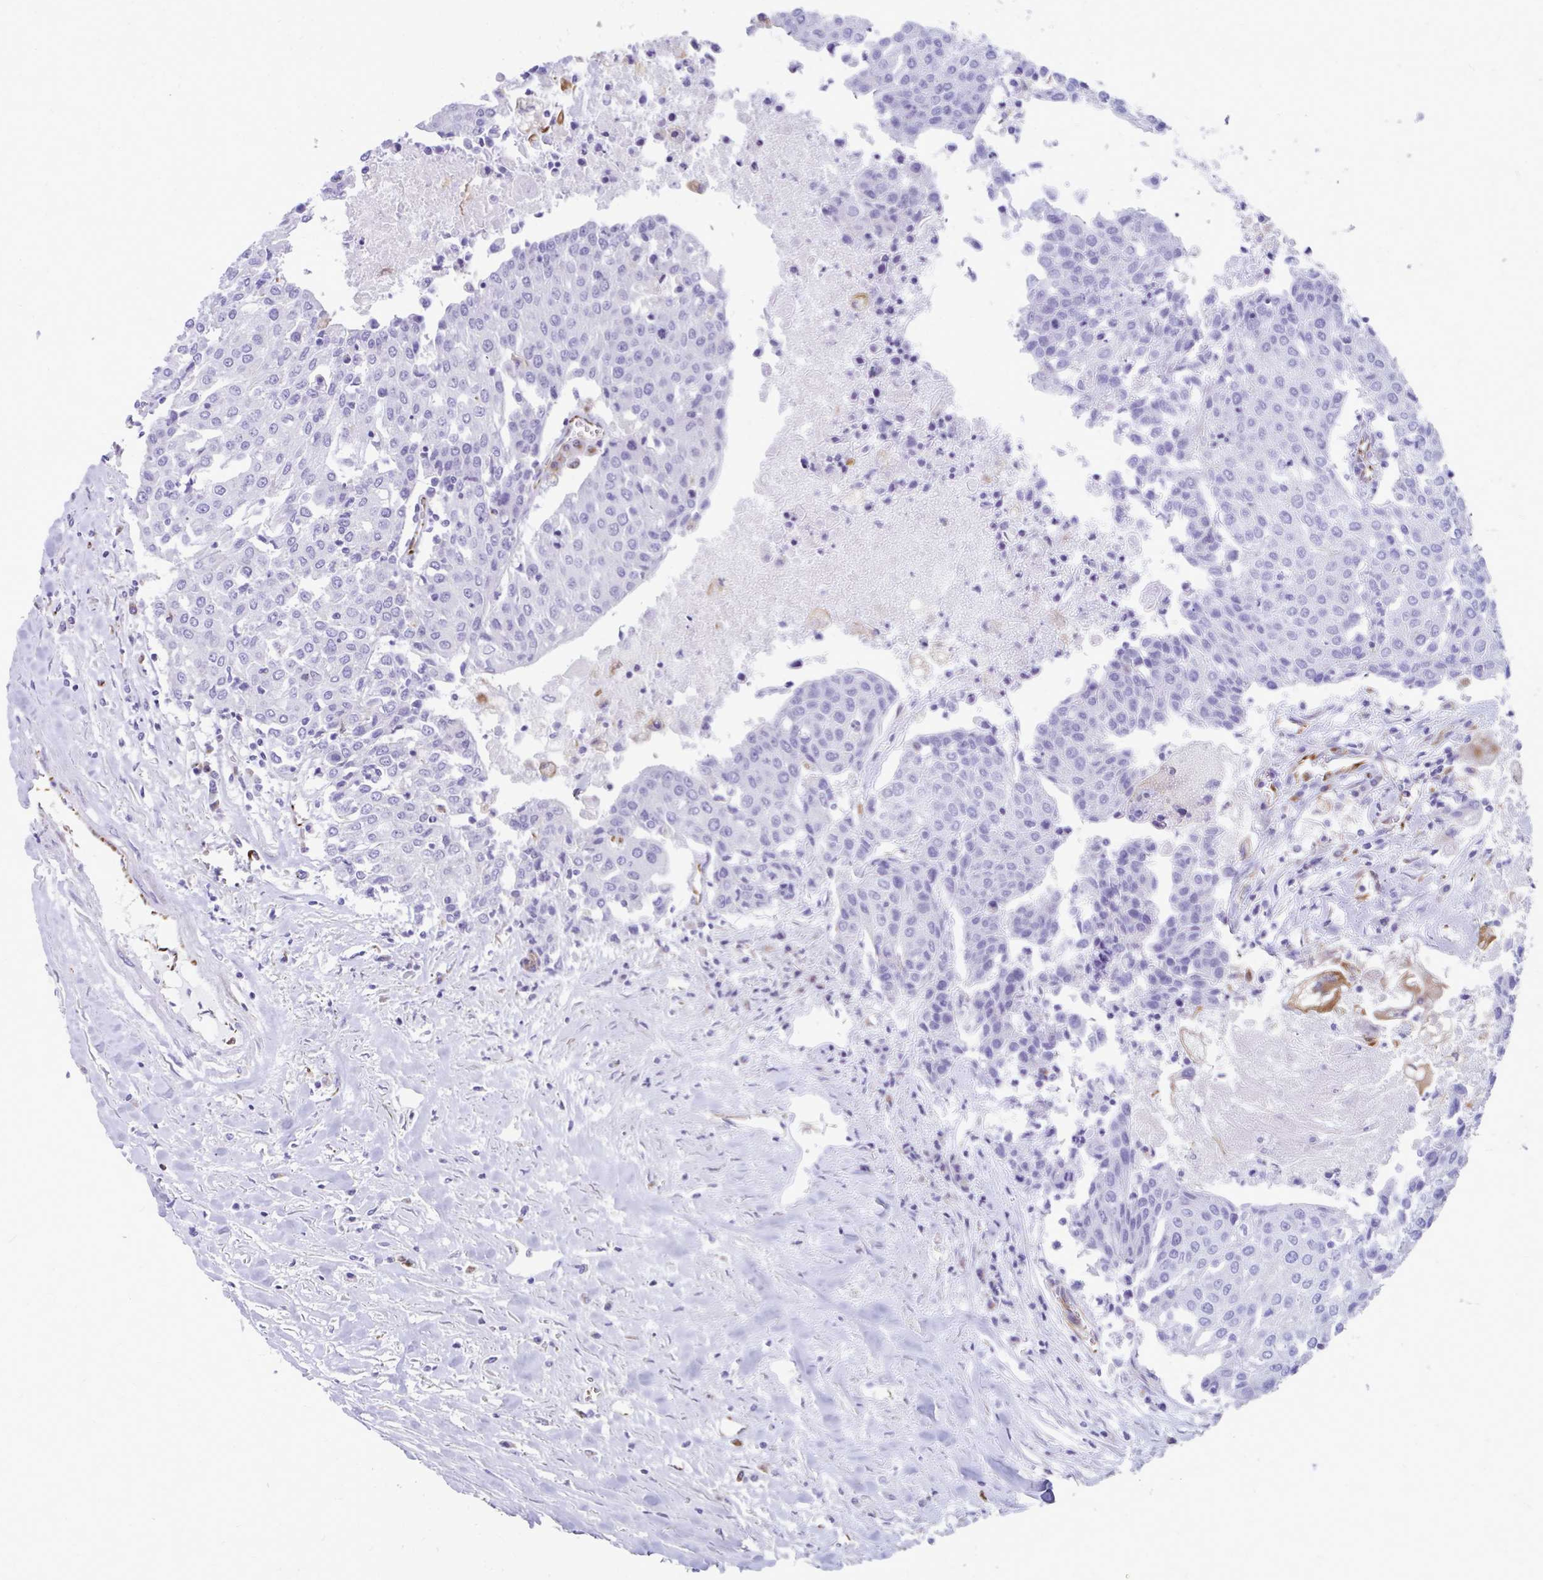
{"staining": {"intensity": "negative", "quantity": "none", "location": "none"}, "tissue": "urothelial cancer", "cell_type": "Tumor cells", "image_type": "cancer", "snomed": [{"axis": "morphology", "description": "Urothelial carcinoma, High grade"}, {"axis": "topography", "description": "Urinary bladder"}], "caption": "High-grade urothelial carcinoma was stained to show a protein in brown. There is no significant expression in tumor cells.", "gene": "ZNF699", "patient": {"sex": "female", "age": 85}}